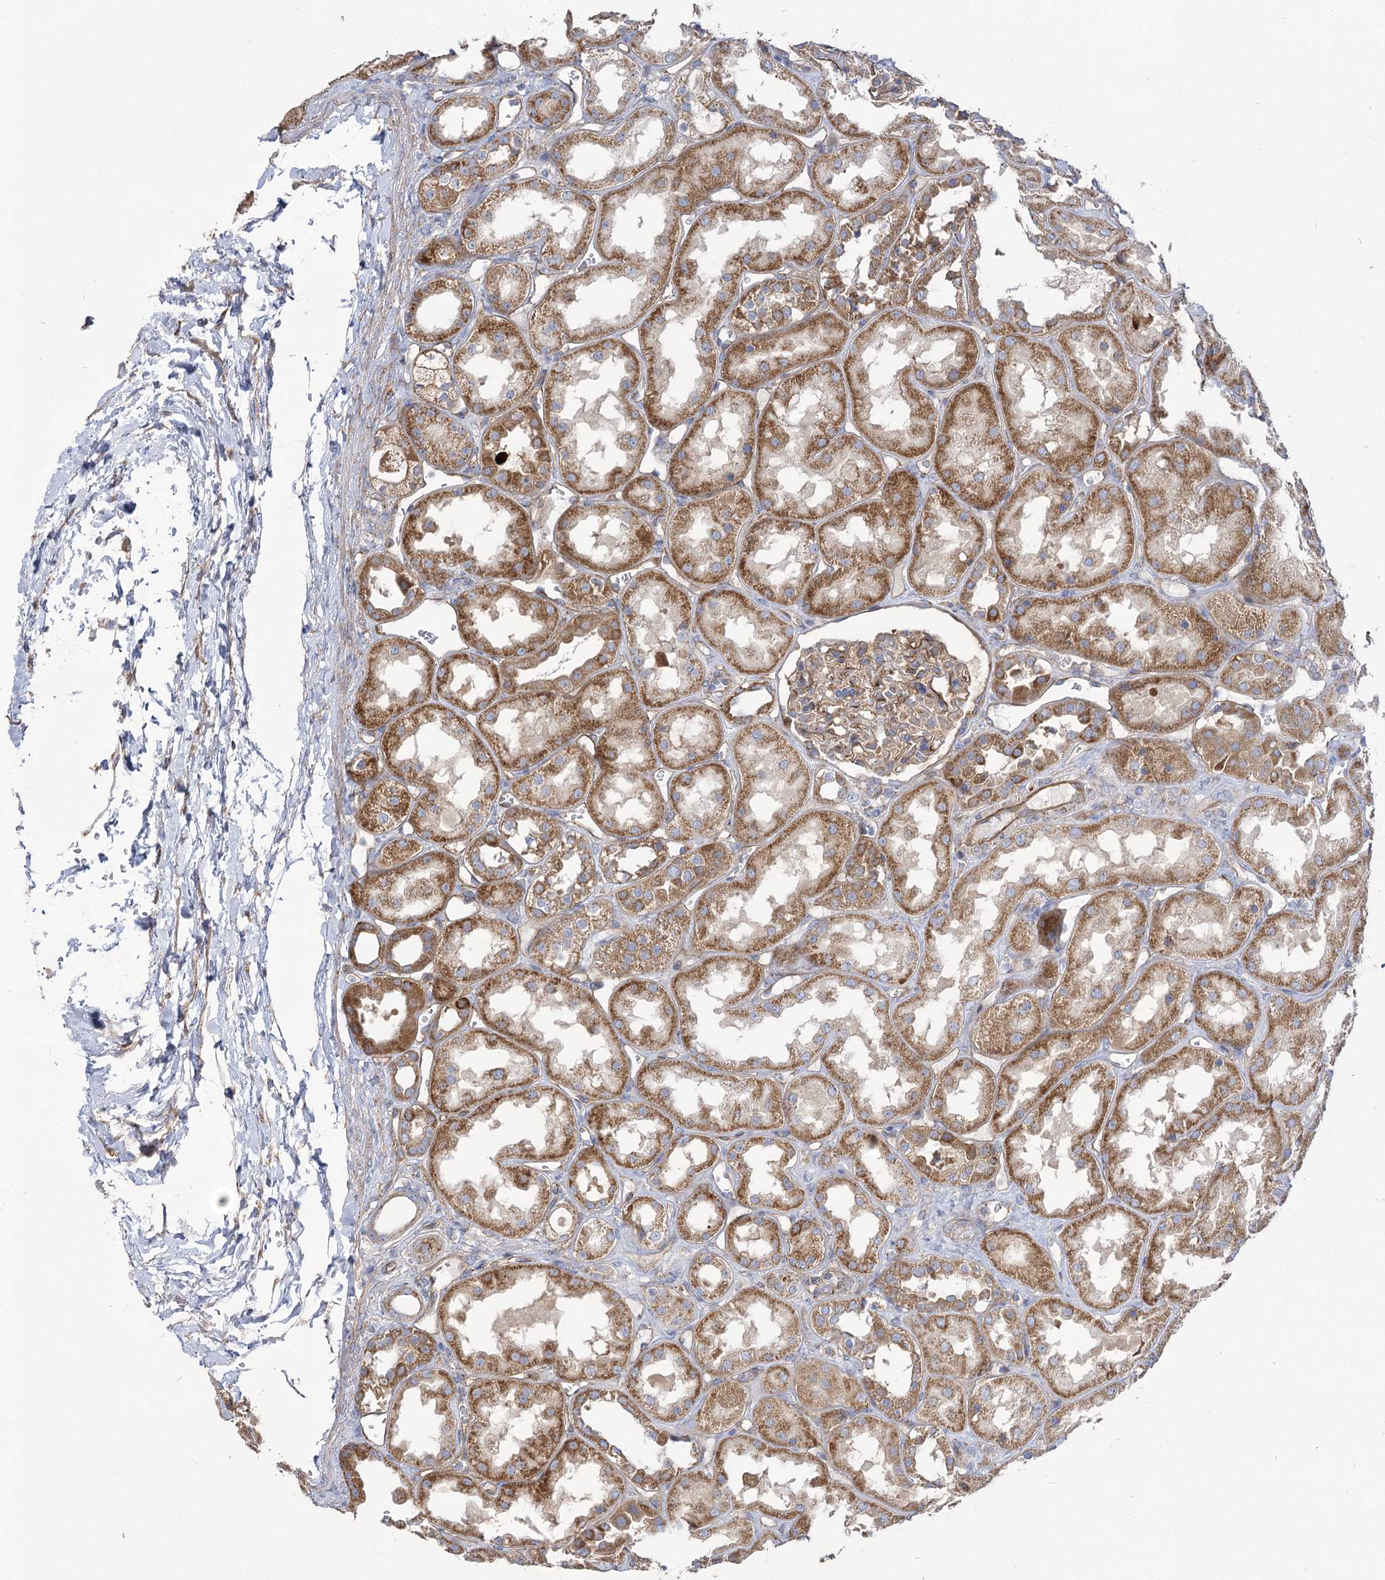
{"staining": {"intensity": "weak", "quantity": ">75%", "location": "cytoplasmic/membranous"}, "tissue": "kidney", "cell_type": "Cells in glomeruli", "image_type": "normal", "snomed": [{"axis": "morphology", "description": "Normal tissue, NOS"}, {"axis": "topography", "description": "Kidney"}], "caption": "This histopathology image shows benign kidney stained with immunohistochemistry to label a protein in brown. The cytoplasmic/membranous of cells in glomeruli show weak positivity for the protein. Nuclei are counter-stained blue.", "gene": "RMDN2", "patient": {"sex": "male", "age": 70}}